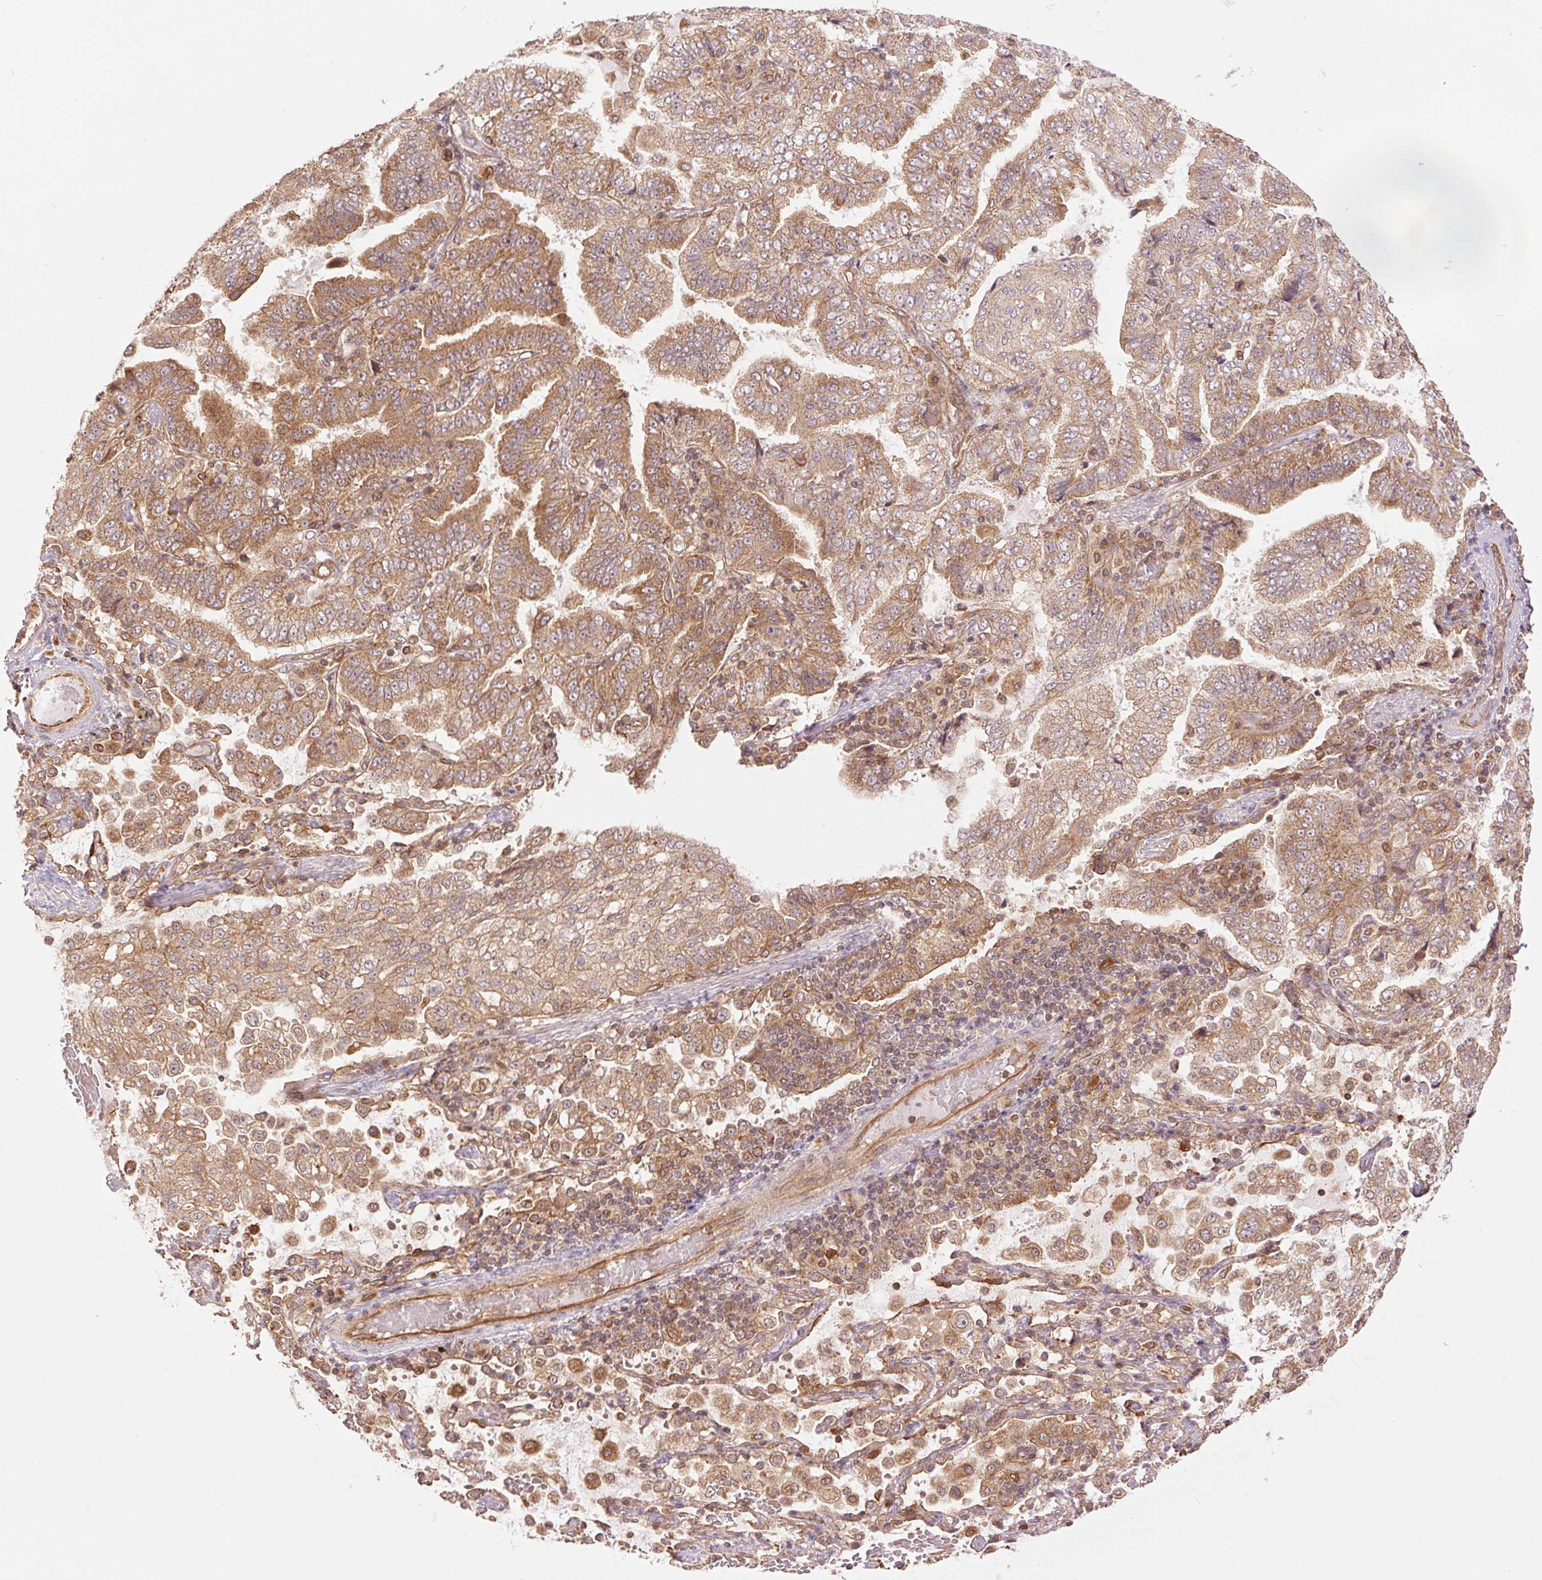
{"staining": {"intensity": "moderate", "quantity": ">75%", "location": "cytoplasmic/membranous"}, "tissue": "lung cancer", "cell_type": "Tumor cells", "image_type": "cancer", "snomed": [{"axis": "morphology", "description": "Aneuploidy"}, {"axis": "morphology", "description": "Adenocarcinoma, NOS"}, {"axis": "morphology", "description": "Adenocarcinoma, metastatic, NOS"}, {"axis": "topography", "description": "Lymph node"}, {"axis": "topography", "description": "Lung"}], "caption": "A brown stain highlights moderate cytoplasmic/membranous expression of a protein in human lung adenocarcinoma tumor cells.", "gene": "STARD7", "patient": {"sex": "female", "age": 48}}